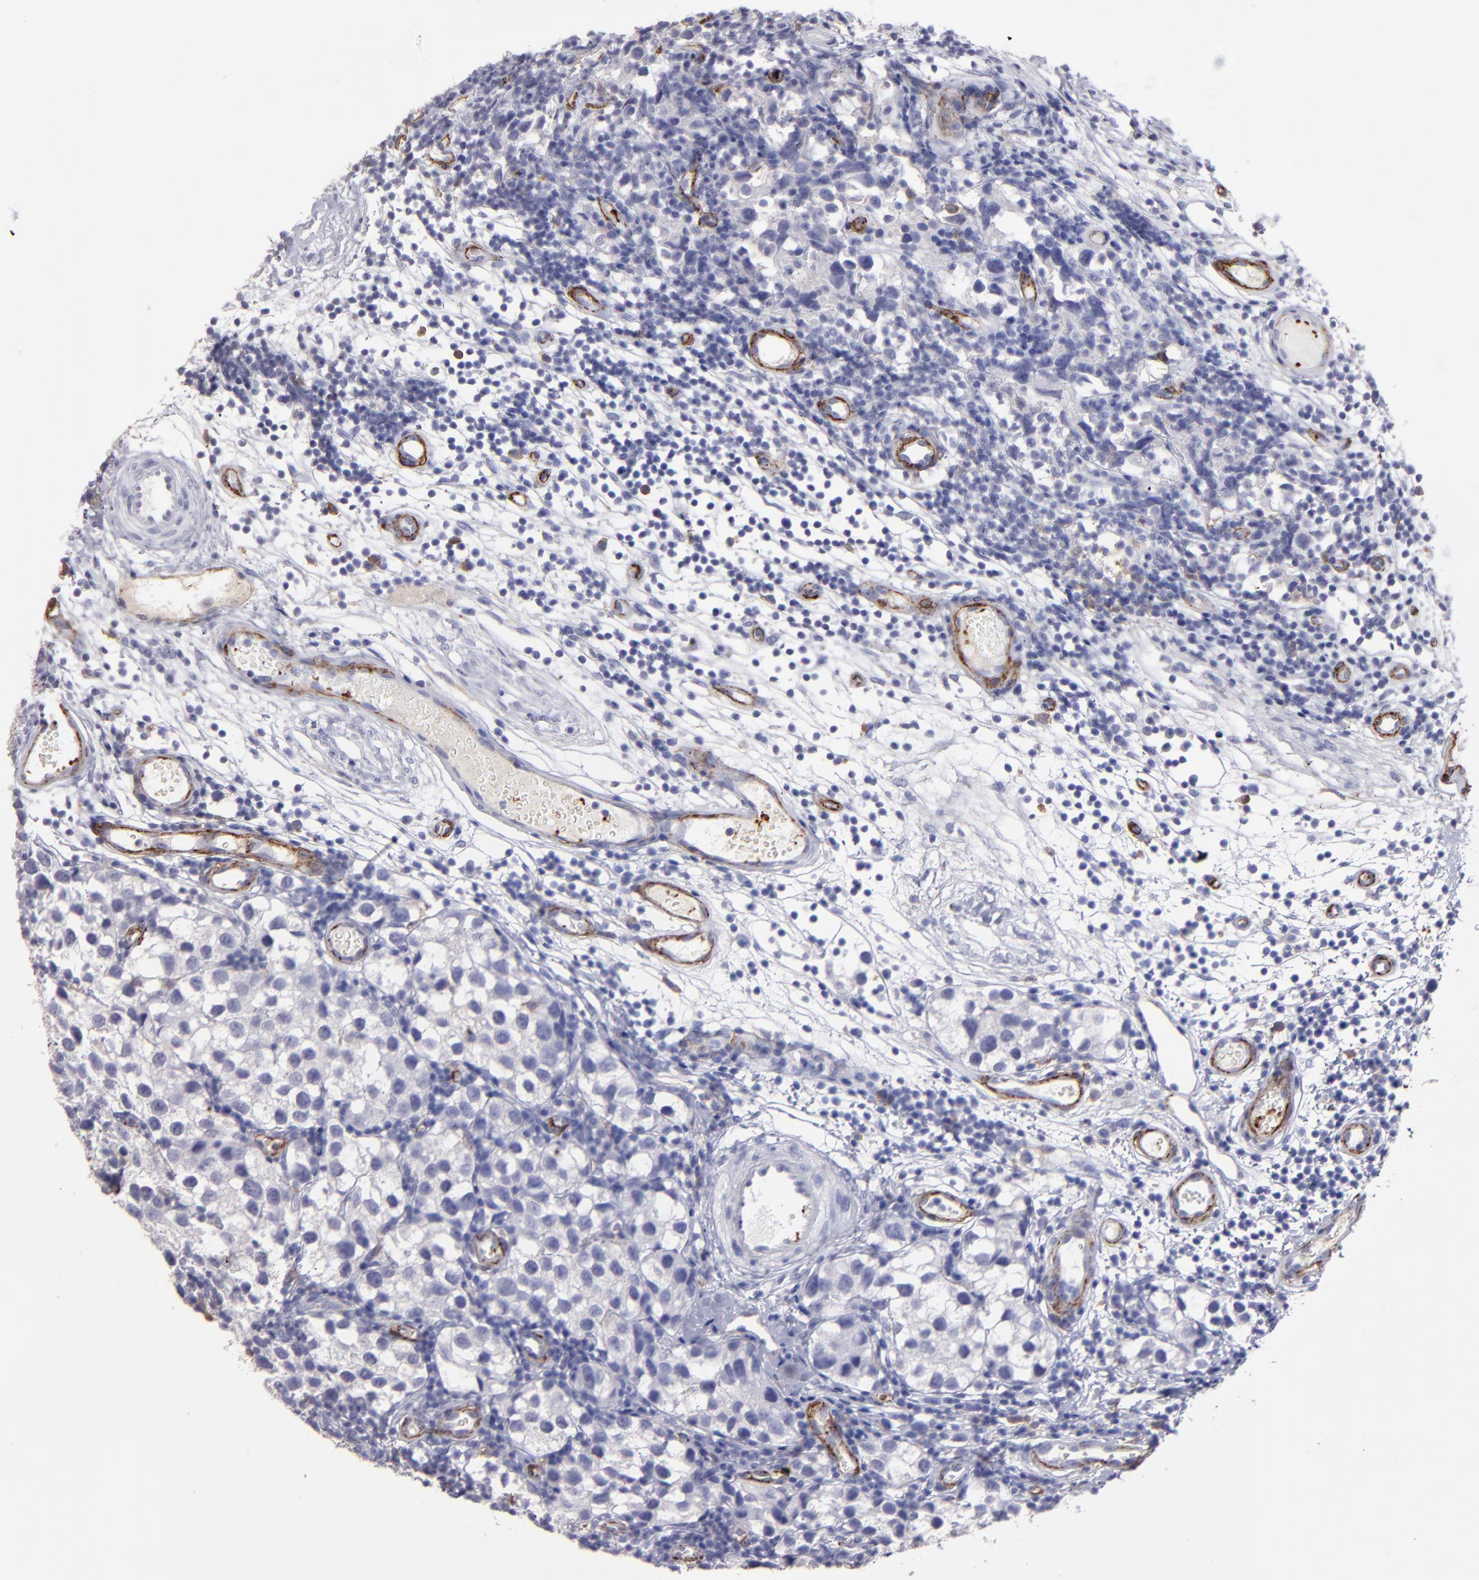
{"staining": {"intensity": "negative", "quantity": "none", "location": "none"}, "tissue": "testis cancer", "cell_type": "Tumor cells", "image_type": "cancer", "snomed": [{"axis": "morphology", "description": "Seminoma, NOS"}, {"axis": "topography", "description": "Testis"}], "caption": "This histopathology image is of testis cancer (seminoma) stained with immunohistochemistry to label a protein in brown with the nuclei are counter-stained blue. There is no positivity in tumor cells.", "gene": "CD36", "patient": {"sex": "male", "age": 39}}